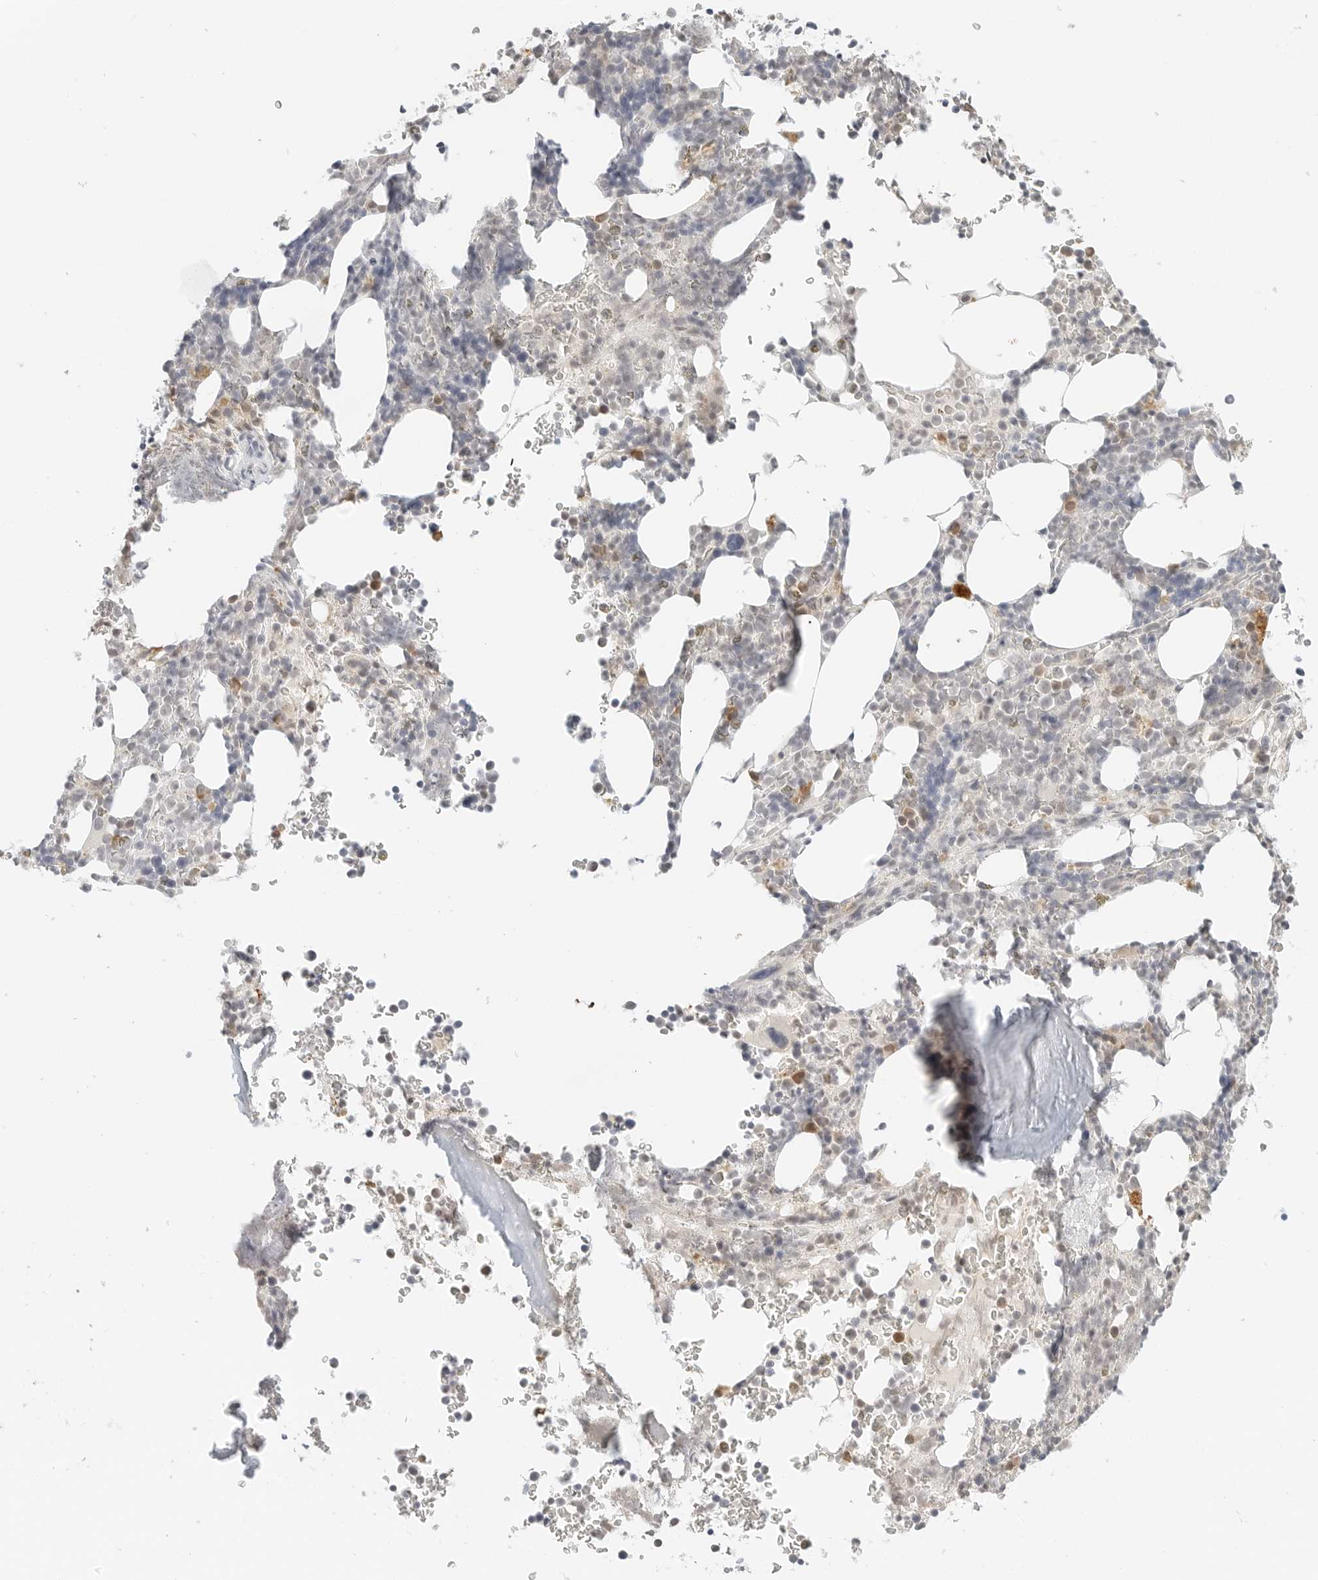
{"staining": {"intensity": "moderate", "quantity": "<25%", "location": "cytoplasmic/membranous"}, "tissue": "bone marrow", "cell_type": "Hematopoietic cells", "image_type": "normal", "snomed": [{"axis": "morphology", "description": "Normal tissue, NOS"}, {"axis": "topography", "description": "Bone marrow"}], "caption": "Hematopoietic cells reveal low levels of moderate cytoplasmic/membranous expression in approximately <25% of cells in normal bone marrow.", "gene": "NEO1", "patient": {"sex": "male", "age": 58}}